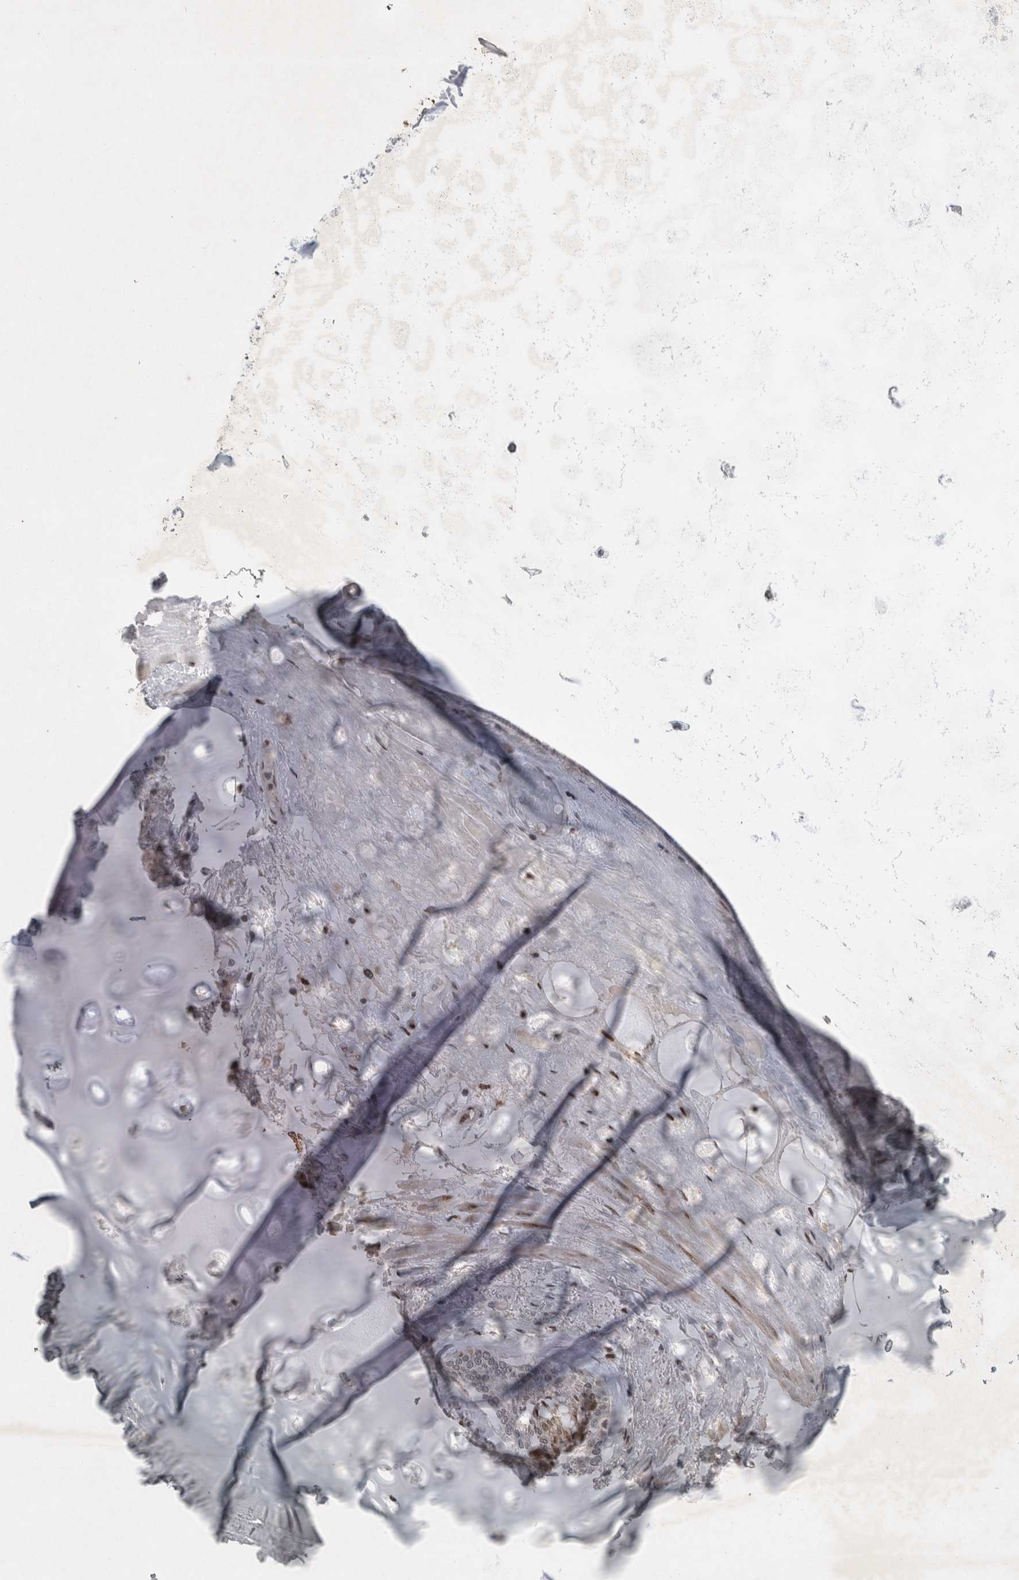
{"staining": {"intensity": "negative", "quantity": "none", "location": "none"}, "tissue": "adipose tissue", "cell_type": "Adipocytes", "image_type": "normal", "snomed": [{"axis": "morphology", "description": "Normal tissue, NOS"}, {"axis": "topography", "description": "Bronchus"}], "caption": "The immunohistochemistry (IHC) image has no significant expression in adipocytes of adipose tissue.", "gene": "C8orf58", "patient": {"sex": "male", "age": 66}}